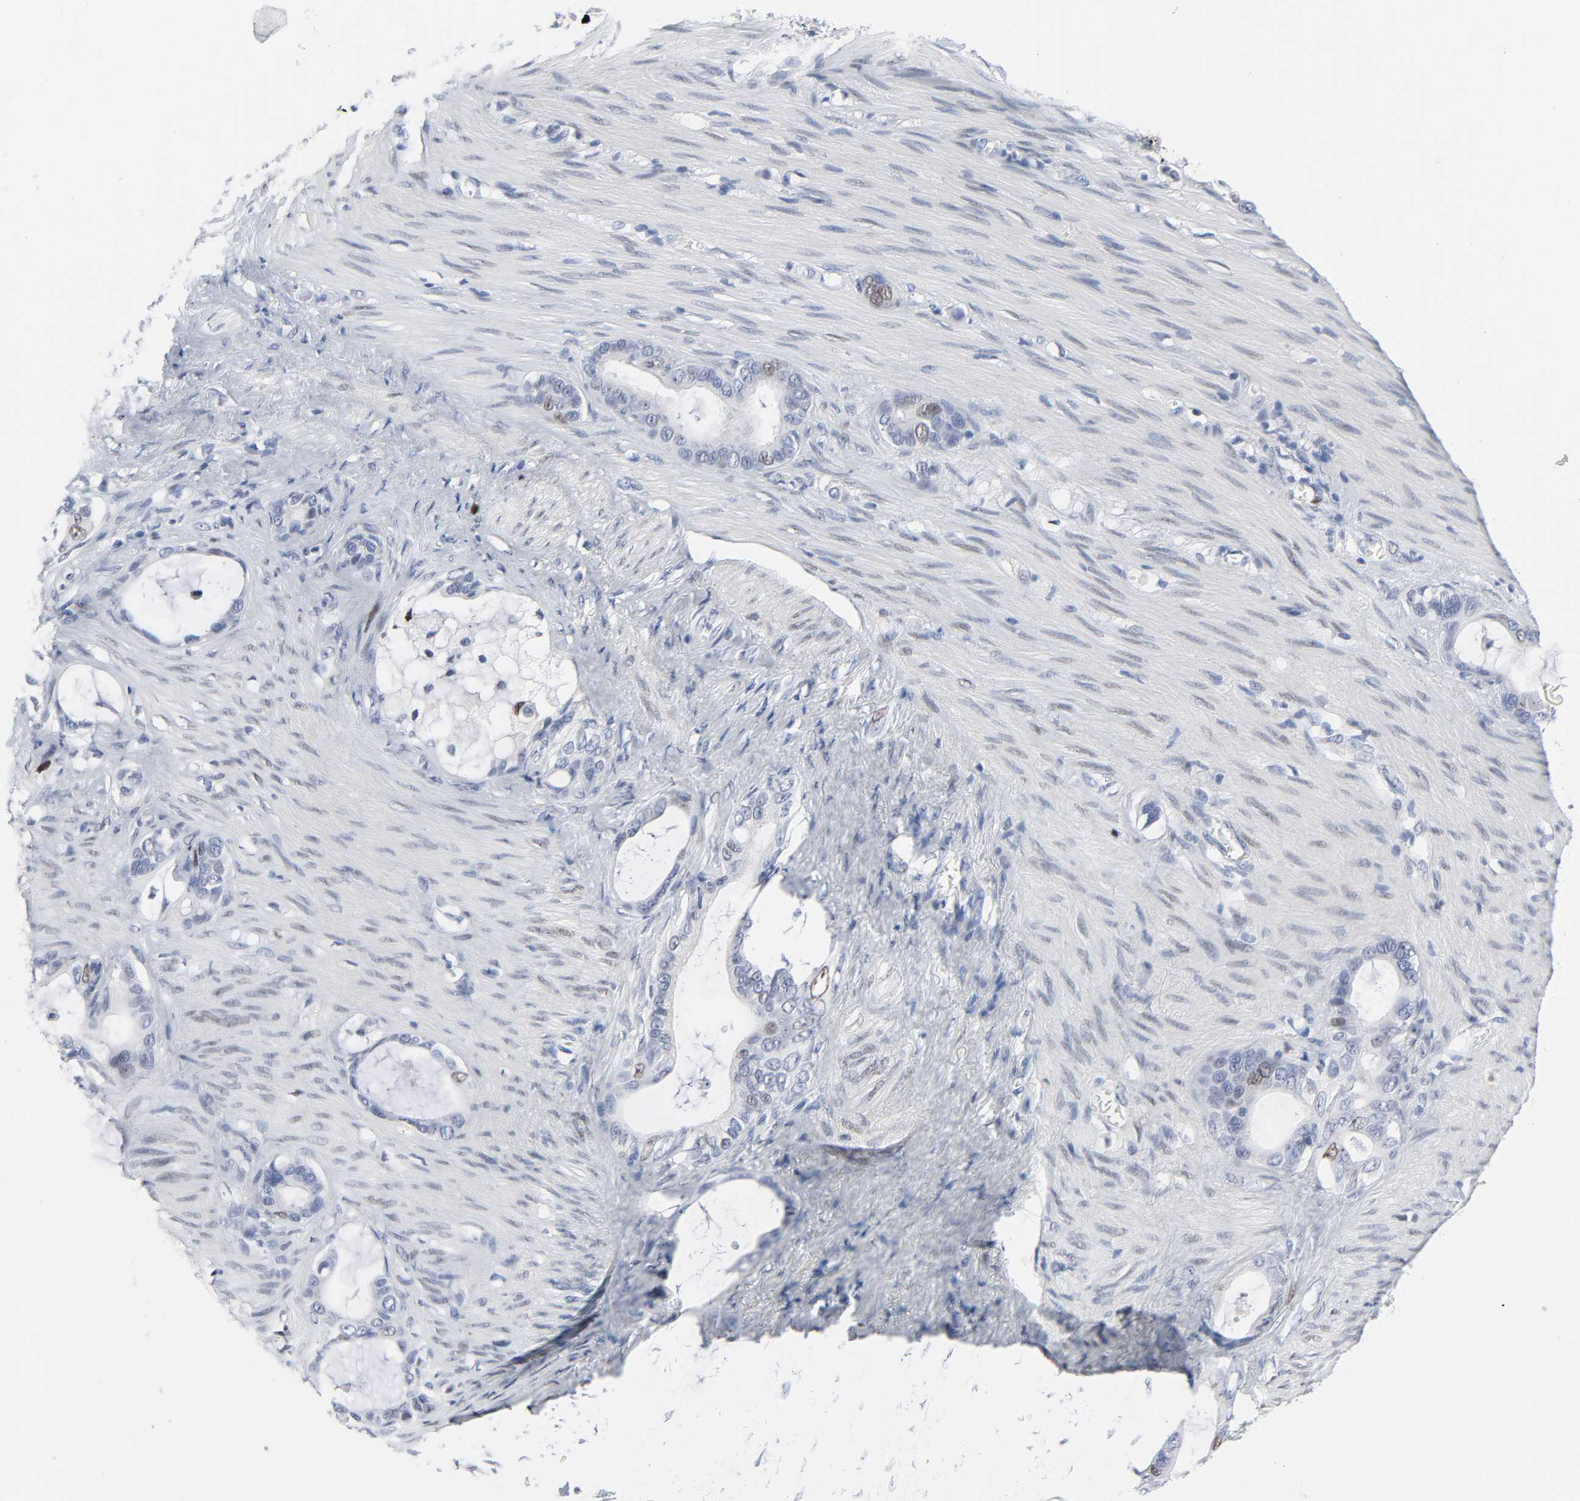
{"staining": {"intensity": "weak", "quantity": "<25%", "location": "nuclear"}, "tissue": "stomach cancer", "cell_type": "Tumor cells", "image_type": "cancer", "snomed": [{"axis": "morphology", "description": "Adenocarcinoma, NOS"}, {"axis": "topography", "description": "Stomach"}], "caption": "This is an IHC histopathology image of stomach cancer (adenocarcinoma). There is no staining in tumor cells.", "gene": "WEE1", "patient": {"sex": "female", "age": 75}}